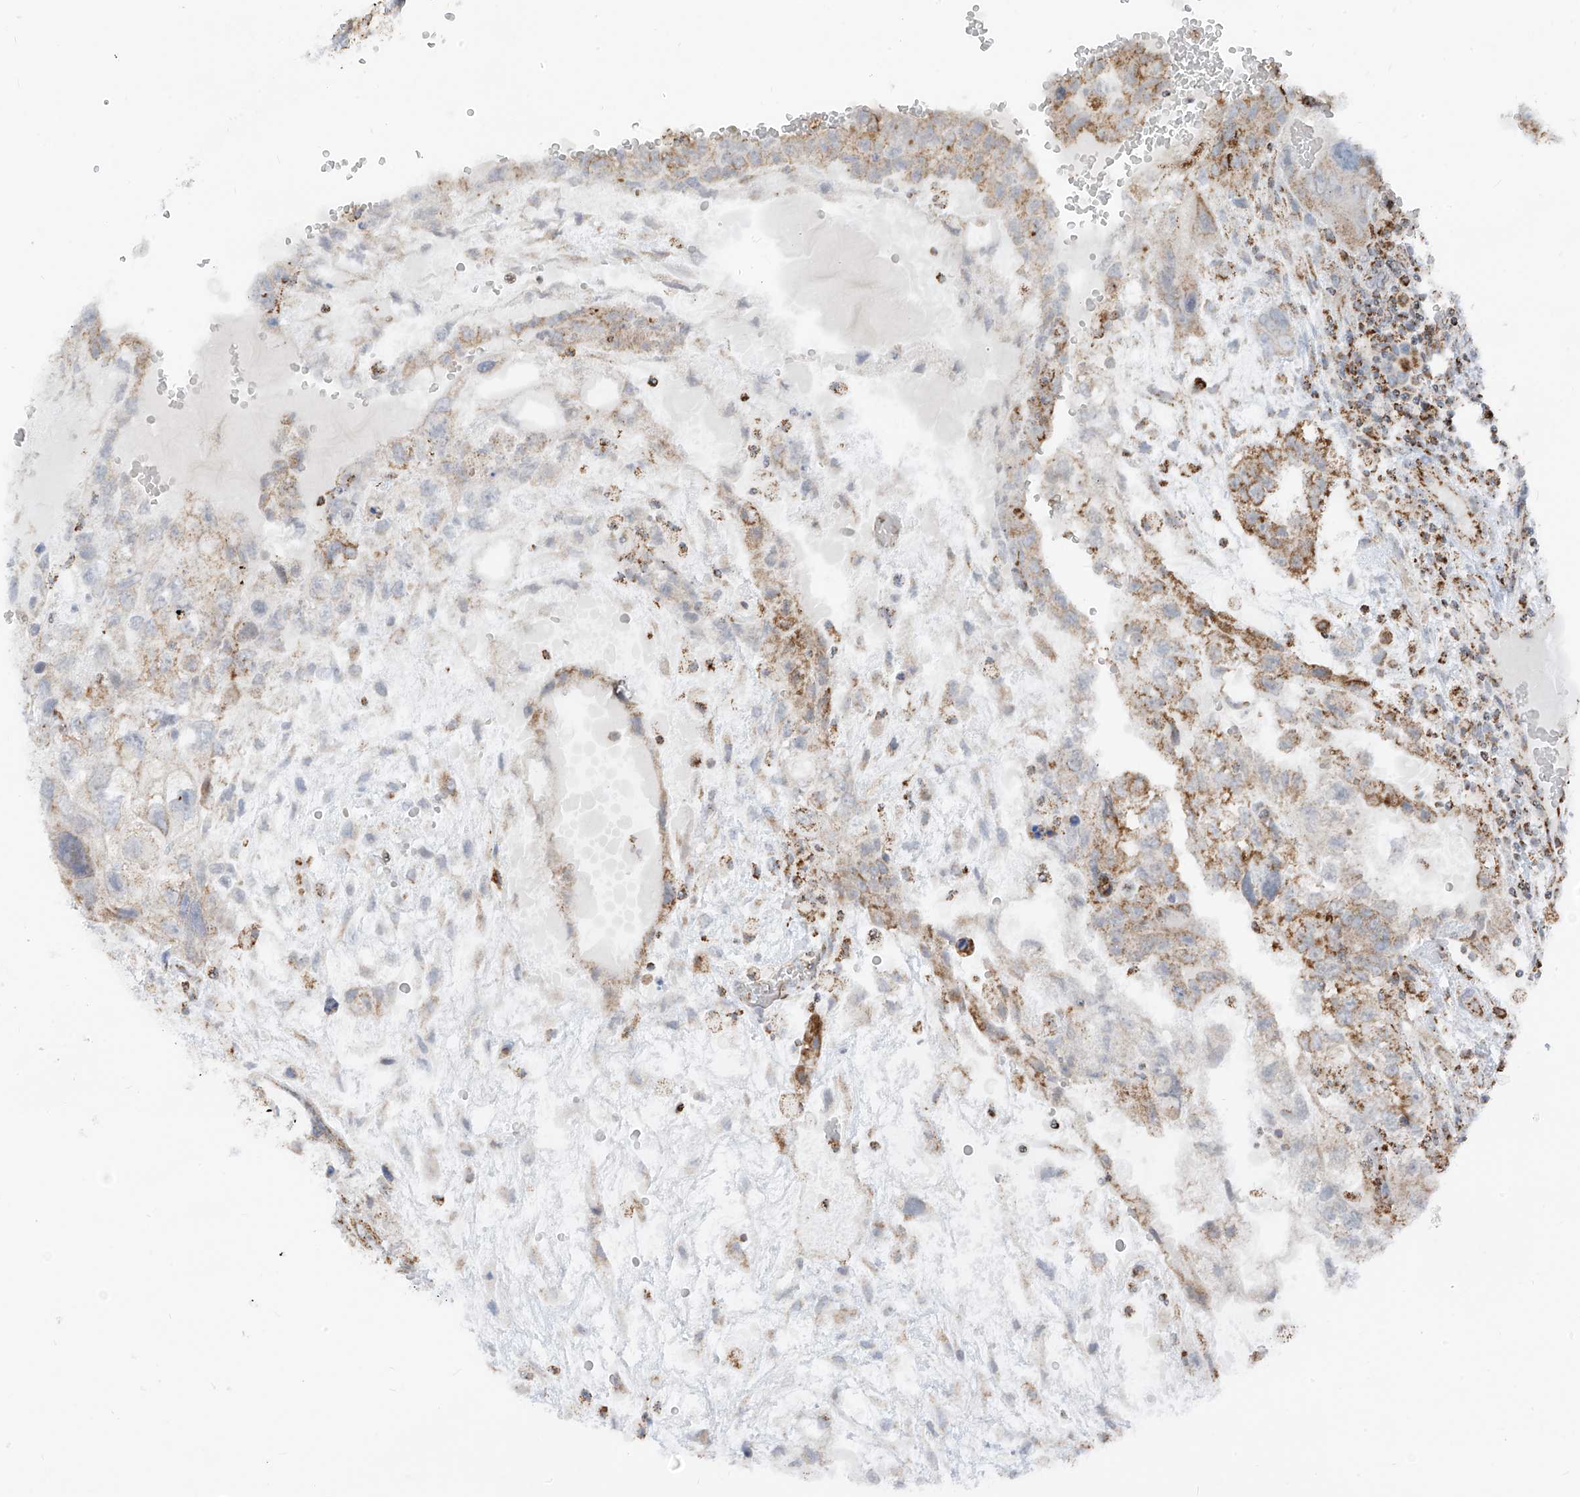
{"staining": {"intensity": "weak", "quantity": ">75%", "location": "cytoplasmic/membranous"}, "tissue": "testis cancer", "cell_type": "Tumor cells", "image_type": "cancer", "snomed": [{"axis": "morphology", "description": "Carcinoma, Embryonal, NOS"}, {"axis": "topography", "description": "Testis"}], "caption": "High-power microscopy captured an immunohistochemistry image of embryonal carcinoma (testis), revealing weak cytoplasmic/membranous positivity in approximately >75% of tumor cells.", "gene": "ETHE1", "patient": {"sex": "male", "age": 36}}